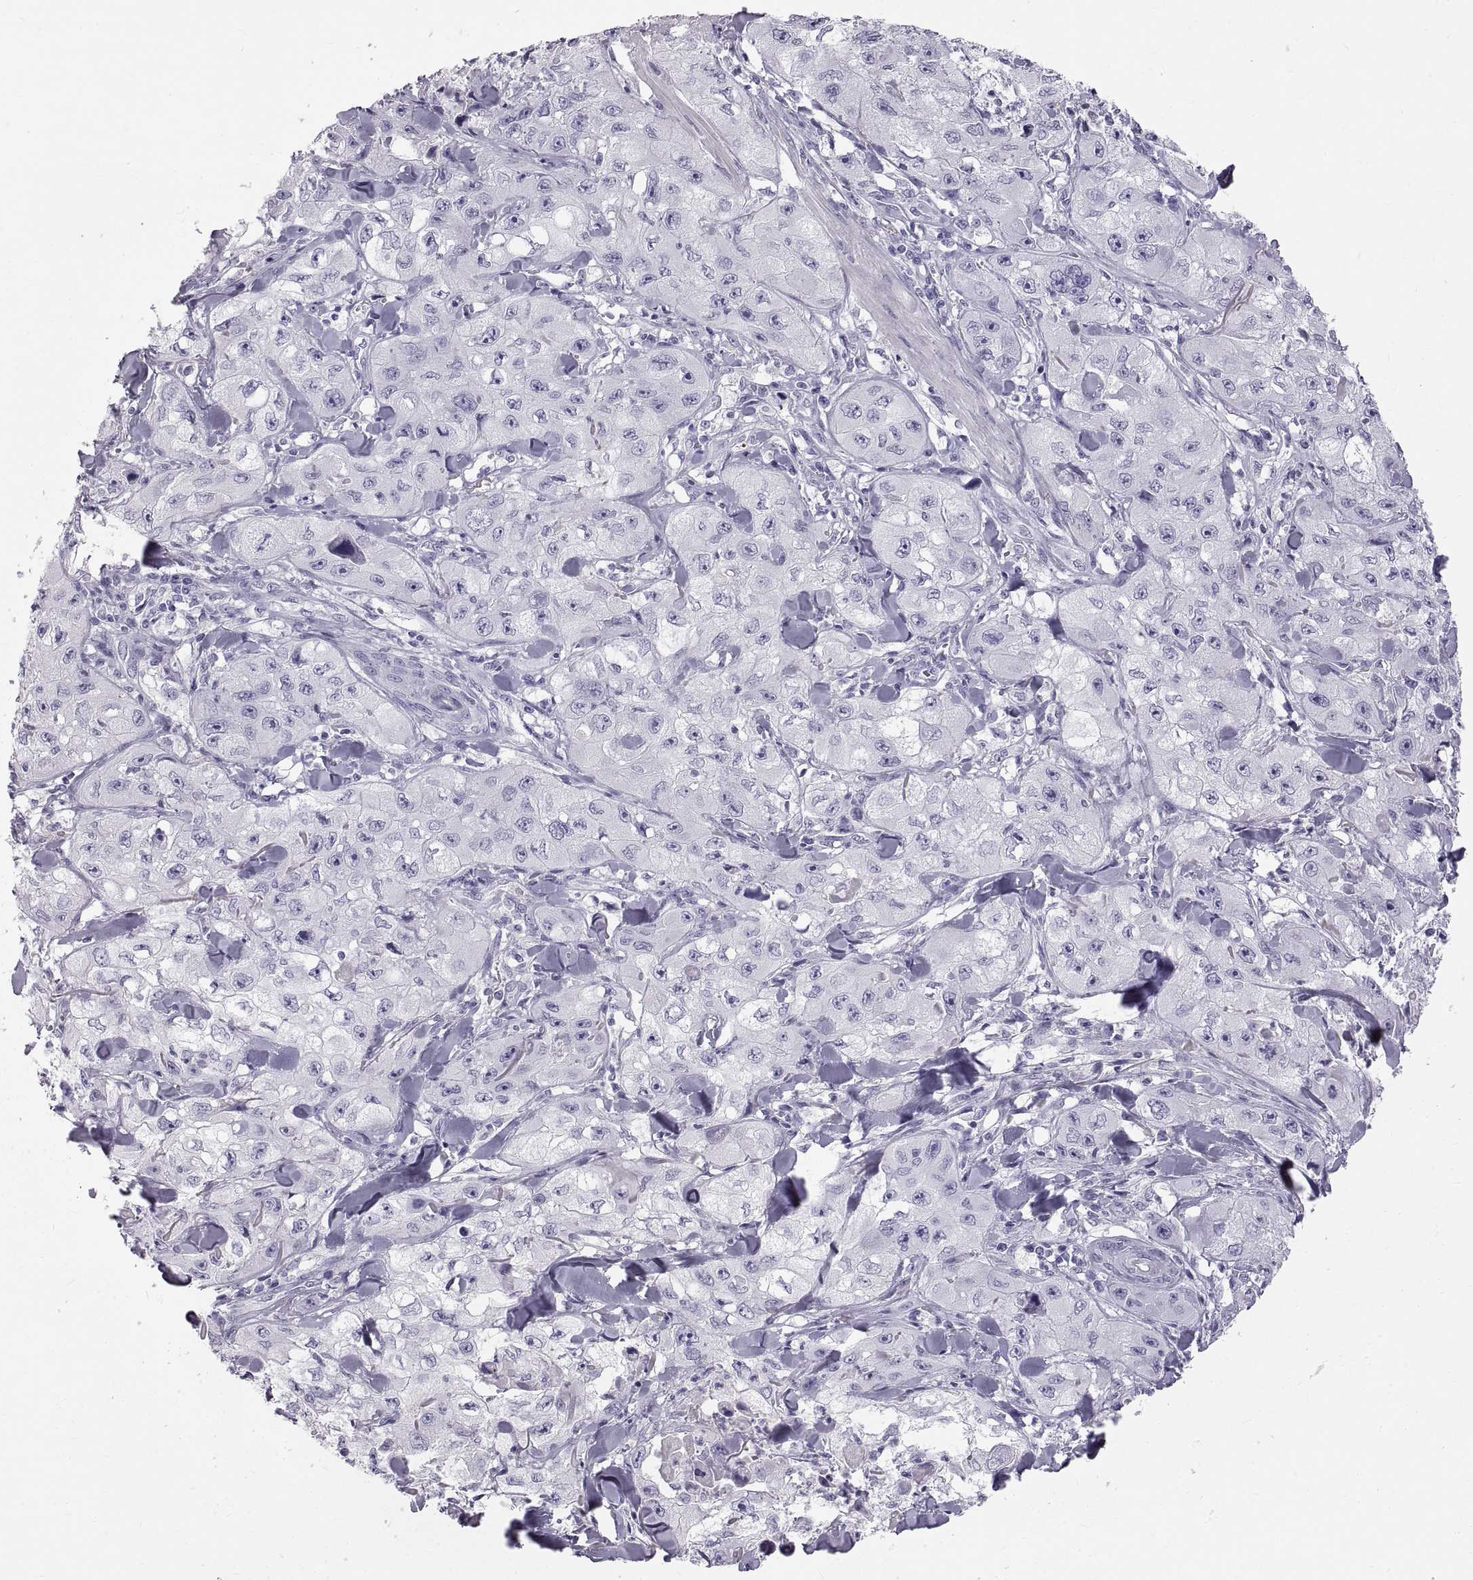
{"staining": {"intensity": "negative", "quantity": "none", "location": "none"}, "tissue": "skin cancer", "cell_type": "Tumor cells", "image_type": "cancer", "snomed": [{"axis": "morphology", "description": "Squamous cell carcinoma, NOS"}, {"axis": "topography", "description": "Skin"}, {"axis": "topography", "description": "Subcutis"}], "caption": "This is a photomicrograph of immunohistochemistry staining of squamous cell carcinoma (skin), which shows no positivity in tumor cells. (DAB (3,3'-diaminobenzidine) immunohistochemistry (IHC) with hematoxylin counter stain).", "gene": "WFDC8", "patient": {"sex": "male", "age": 73}}